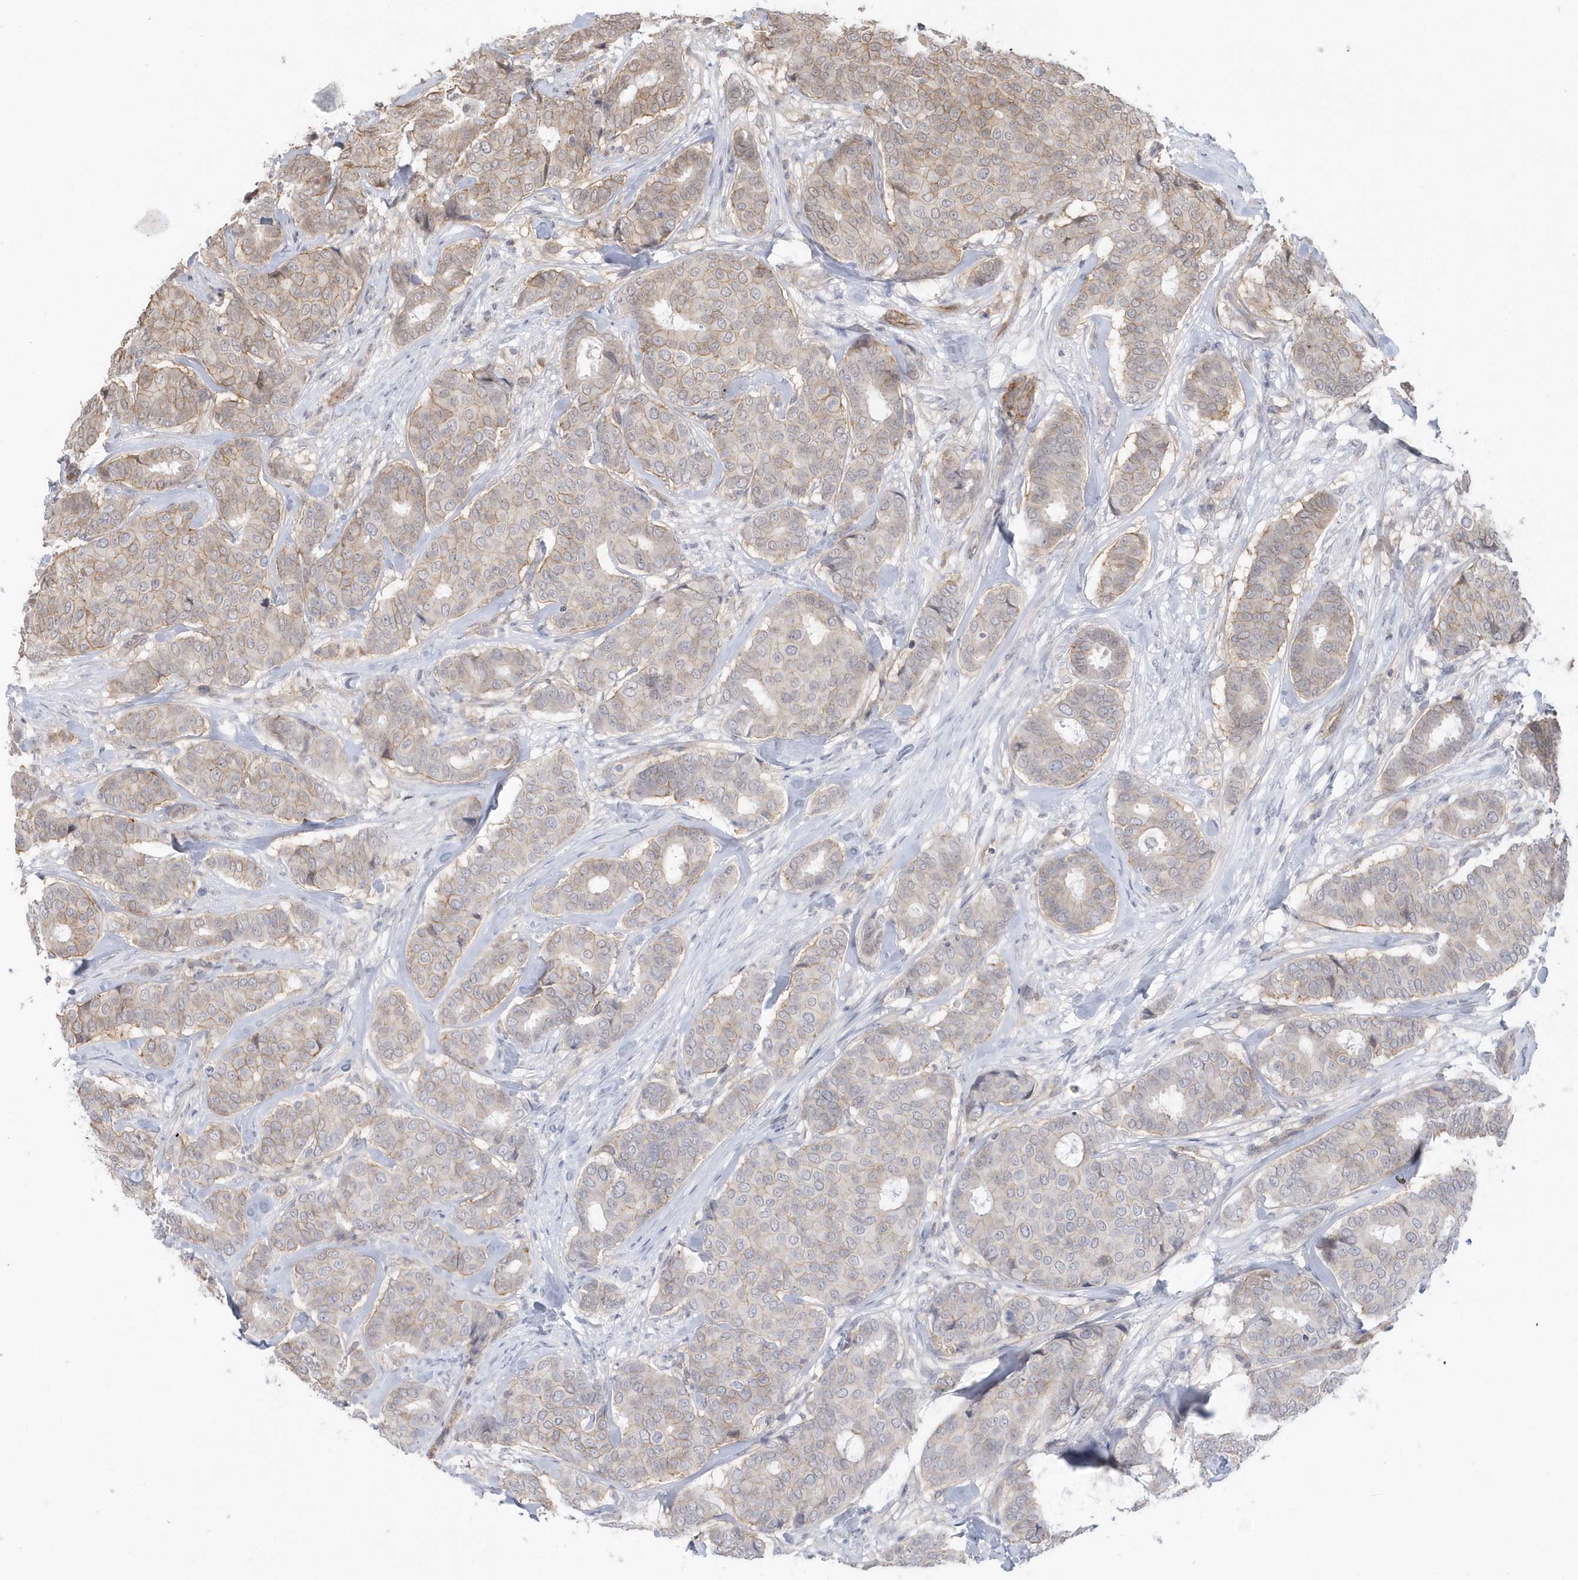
{"staining": {"intensity": "weak", "quantity": "25%-75%", "location": "cytoplasmic/membranous"}, "tissue": "breast cancer", "cell_type": "Tumor cells", "image_type": "cancer", "snomed": [{"axis": "morphology", "description": "Duct carcinoma"}, {"axis": "topography", "description": "Breast"}], "caption": "Immunohistochemistry (IHC) photomicrograph of breast cancer stained for a protein (brown), which reveals low levels of weak cytoplasmic/membranous staining in approximately 25%-75% of tumor cells.", "gene": "CRIP3", "patient": {"sex": "female", "age": 75}}